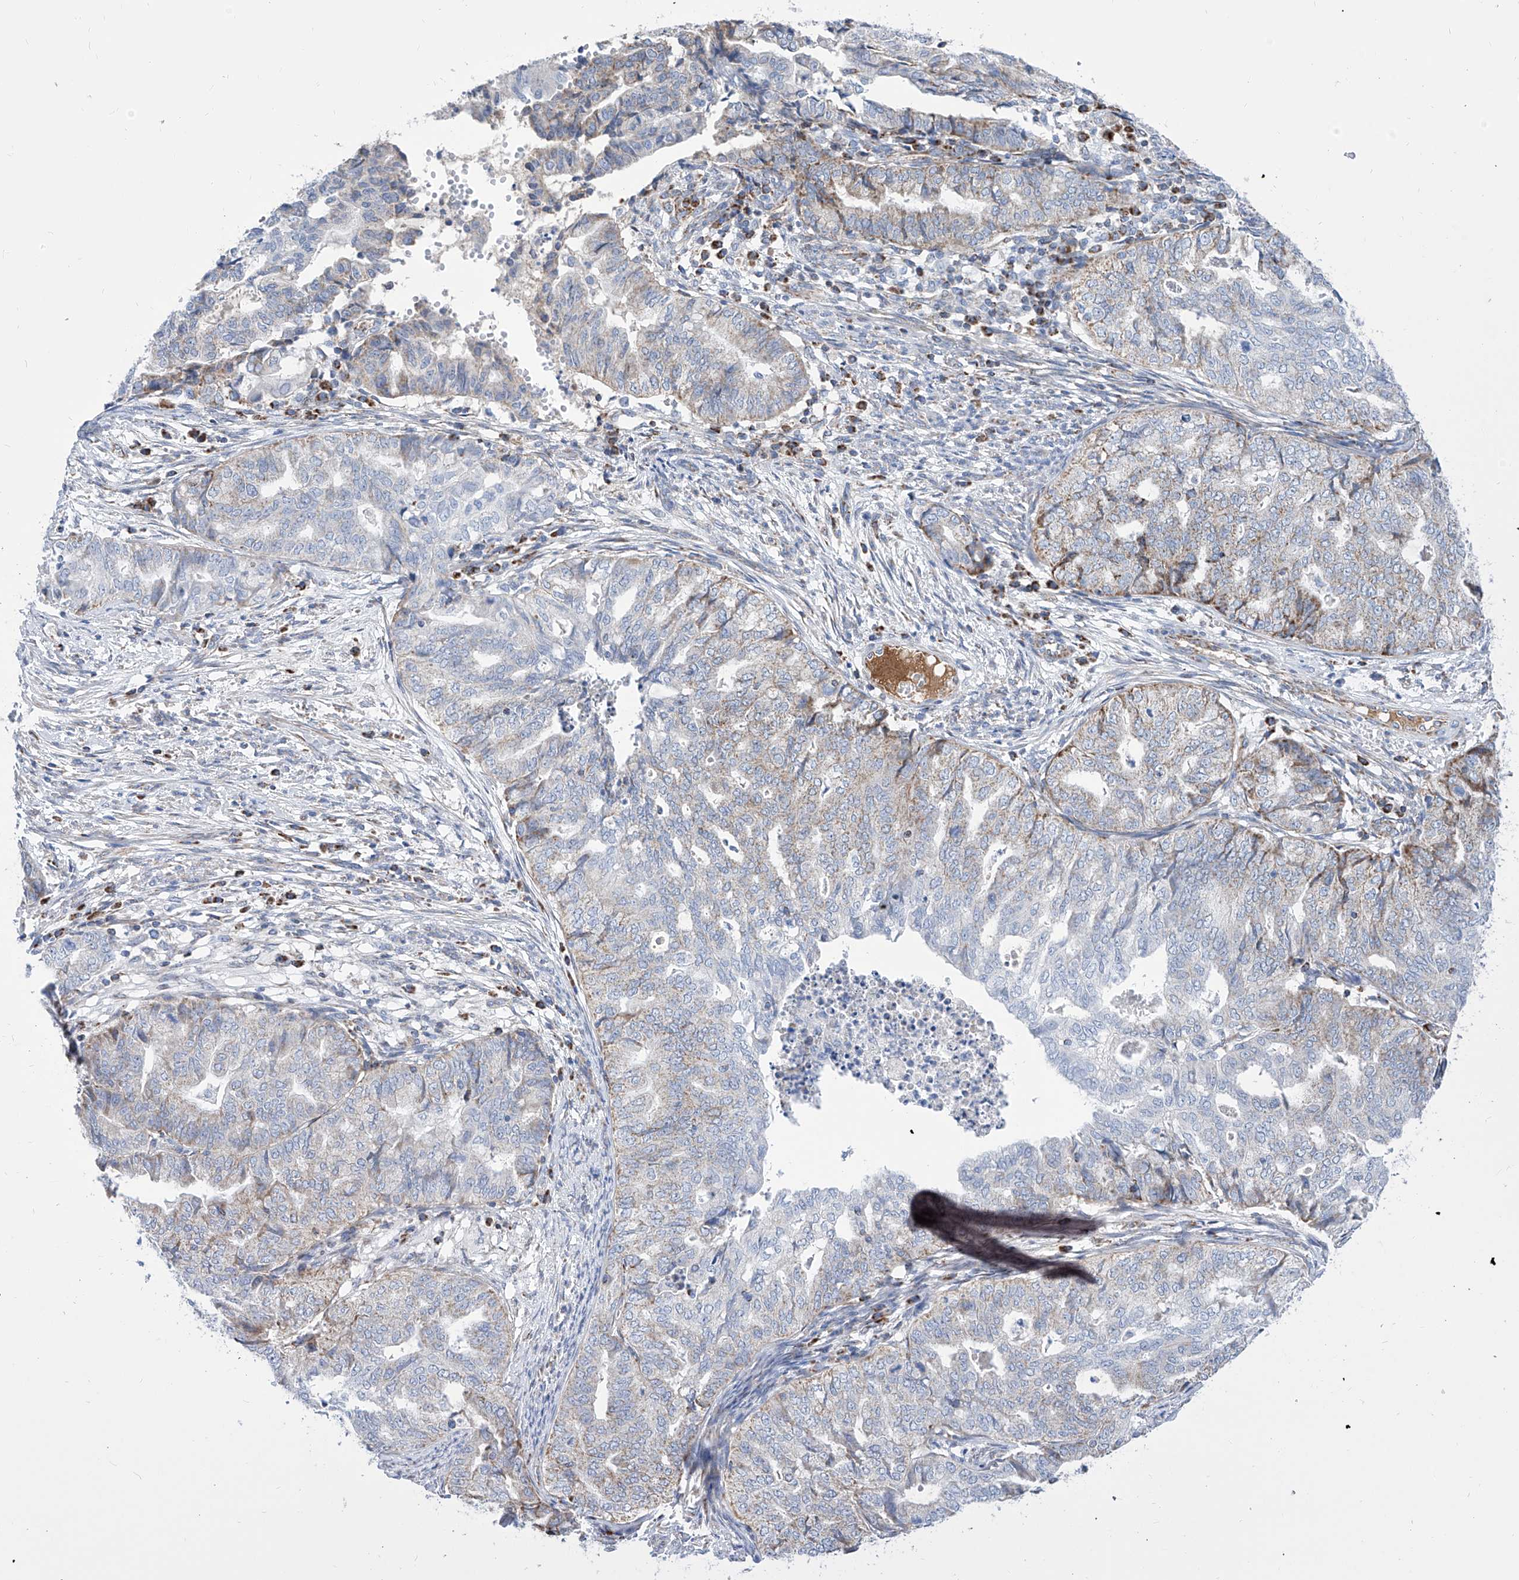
{"staining": {"intensity": "weak", "quantity": "25%-75%", "location": "cytoplasmic/membranous"}, "tissue": "endometrial cancer", "cell_type": "Tumor cells", "image_type": "cancer", "snomed": [{"axis": "morphology", "description": "Adenocarcinoma, NOS"}, {"axis": "topography", "description": "Endometrium"}], "caption": "Human adenocarcinoma (endometrial) stained with a brown dye exhibits weak cytoplasmic/membranous positive positivity in approximately 25%-75% of tumor cells.", "gene": "SRBD1", "patient": {"sex": "female", "age": 79}}